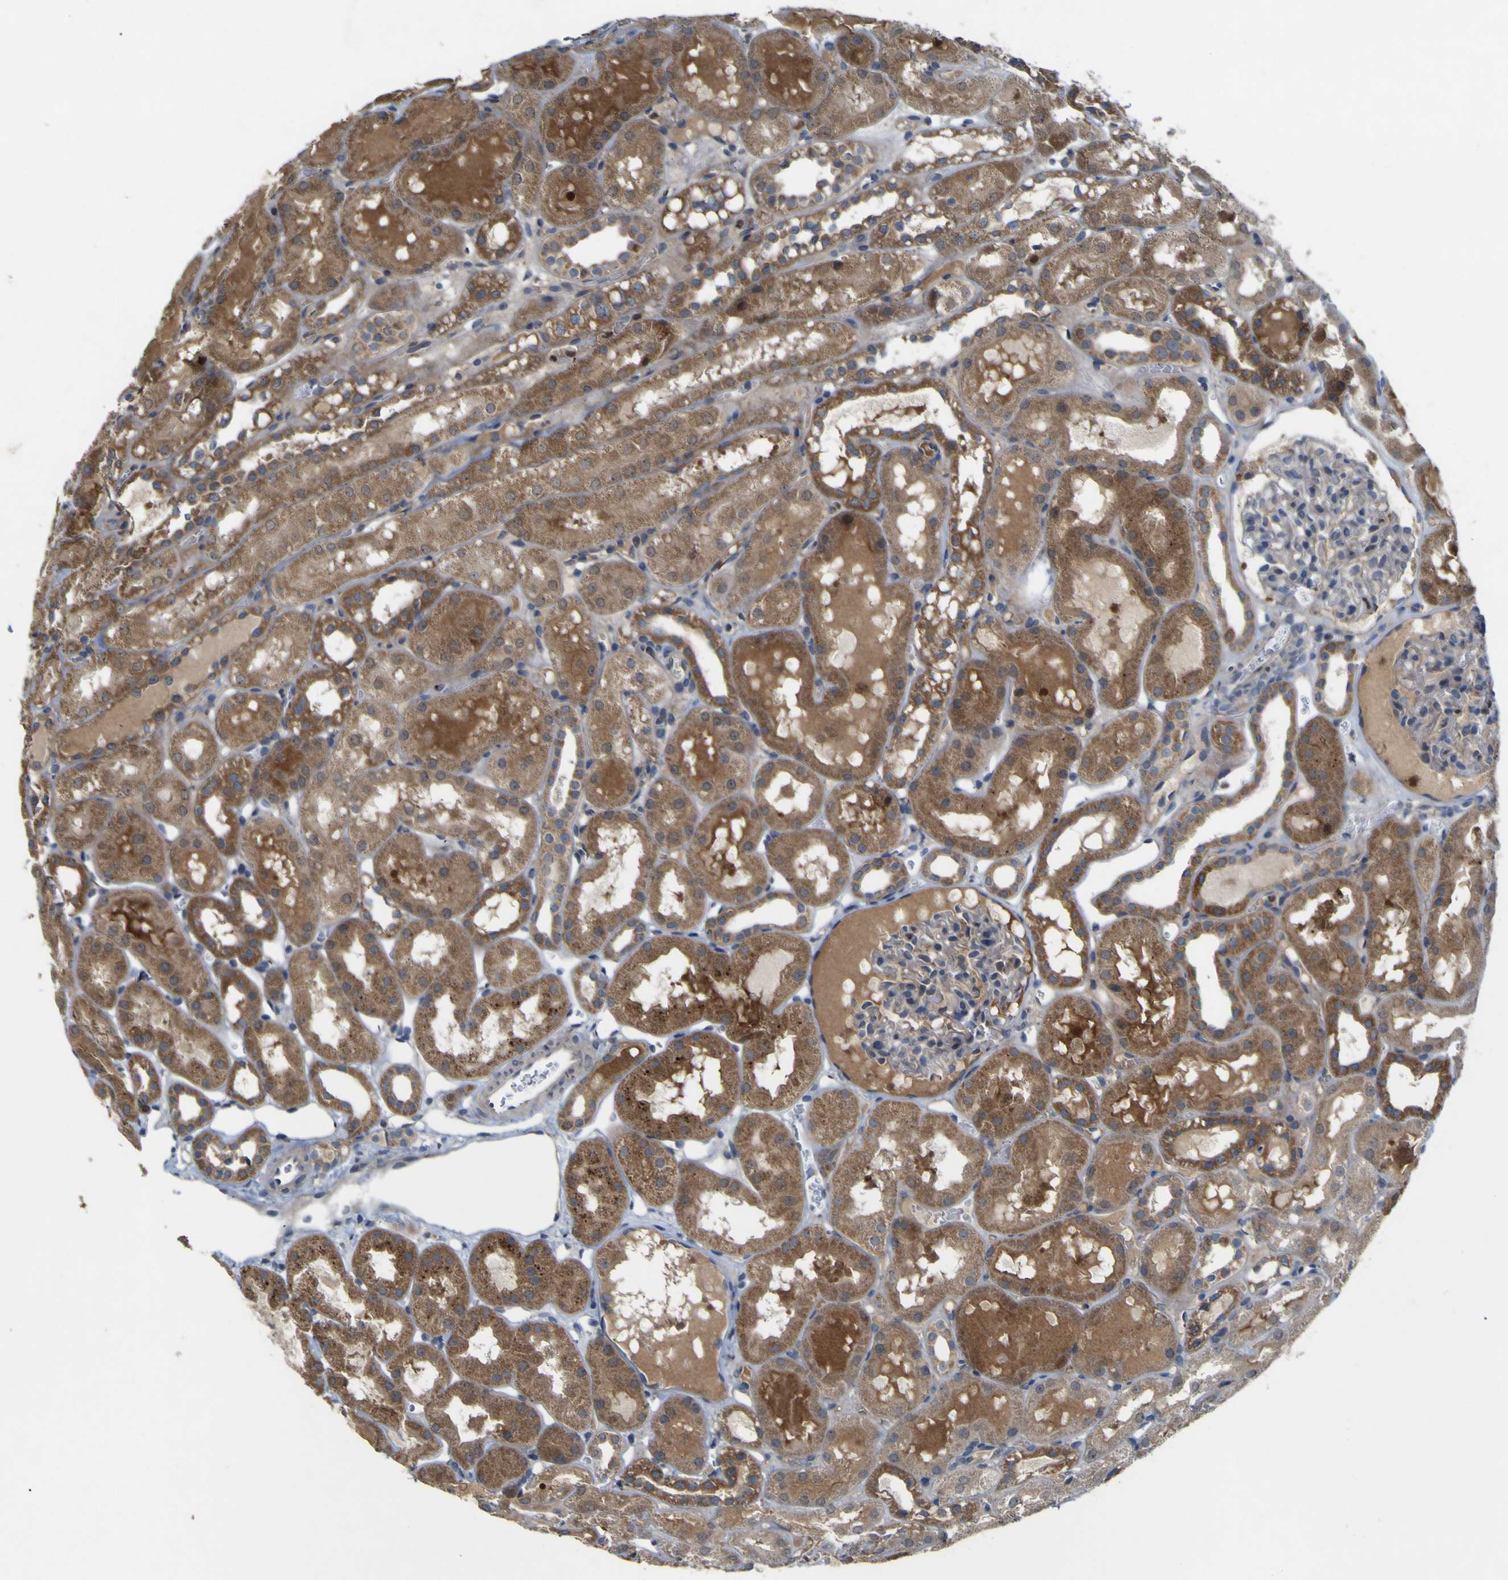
{"staining": {"intensity": "weak", "quantity": "<25%", "location": "cytoplasmic/membranous"}, "tissue": "kidney", "cell_type": "Cells in glomeruli", "image_type": "normal", "snomed": [{"axis": "morphology", "description": "Normal tissue, NOS"}, {"axis": "topography", "description": "Kidney"}, {"axis": "topography", "description": "Urinary bladder"}], "caption": "Immunohistochemistry micrograph of normal kidney: kidney stained with DAB reveals no significant protein expression in cells in glomeruli. (Stains: DAB (3,3'-diaminobenzidine) immunohistochemistry (IHC) with hematoxylin counter stain, Microscopy: brightfield microscopy at high magnification).", "gene": "IRAK2", "patient": {"sex": "male", "age": 16}}